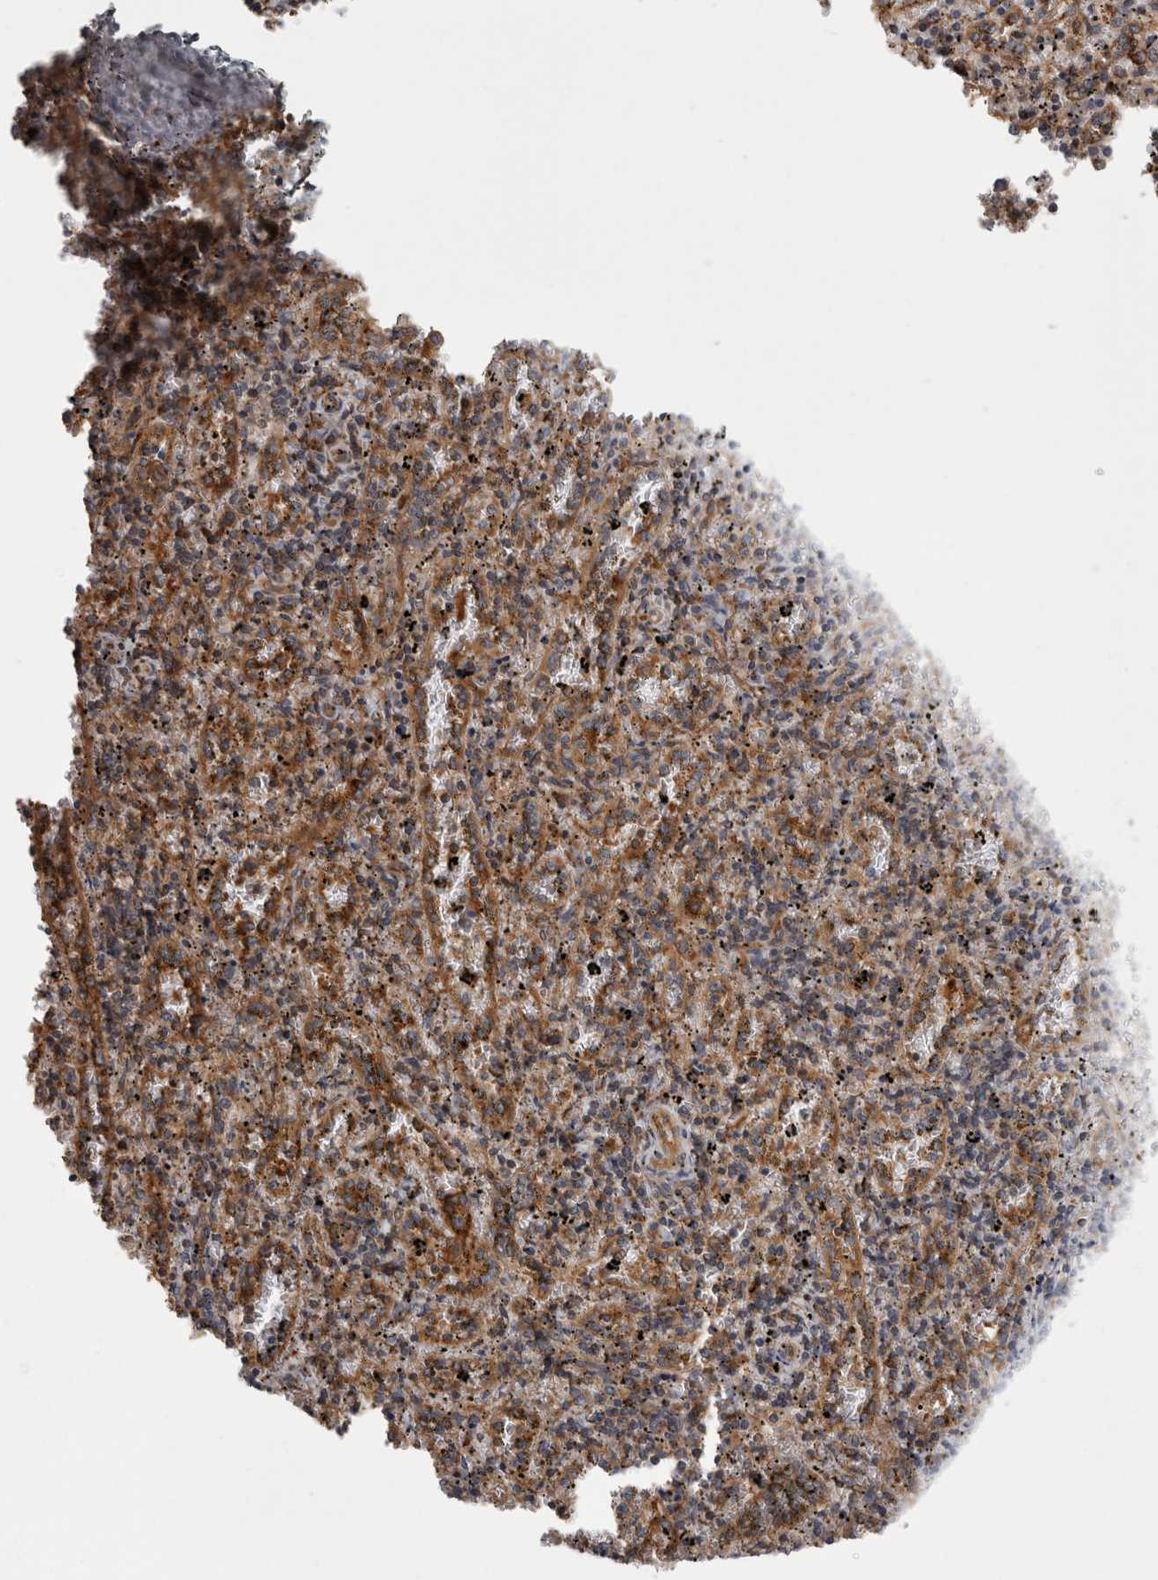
{"staining": {"intensity": "negative", "quantity": "none", "location": "none"}, "tissue": "spleen", "cell_type": "Cells in red pulp", "image_type": "normal", "snomed": [{"axis": "morphology", "description": "Normal tissue, NOS"}, {"axis": "topography", "description": "Spleen"}], "caption": "Immunohistochemistry histopathology image of unremarkable spleen: spleen stained with DAB (3,3'-diaminobenzidine) demonstrates no significant protein expression in cells in red pulp. (Brightfield microscopy of DAB IHC at high magnification).", "gene": "SMCR8", "patient": {"sex": "male", "age": 11}}